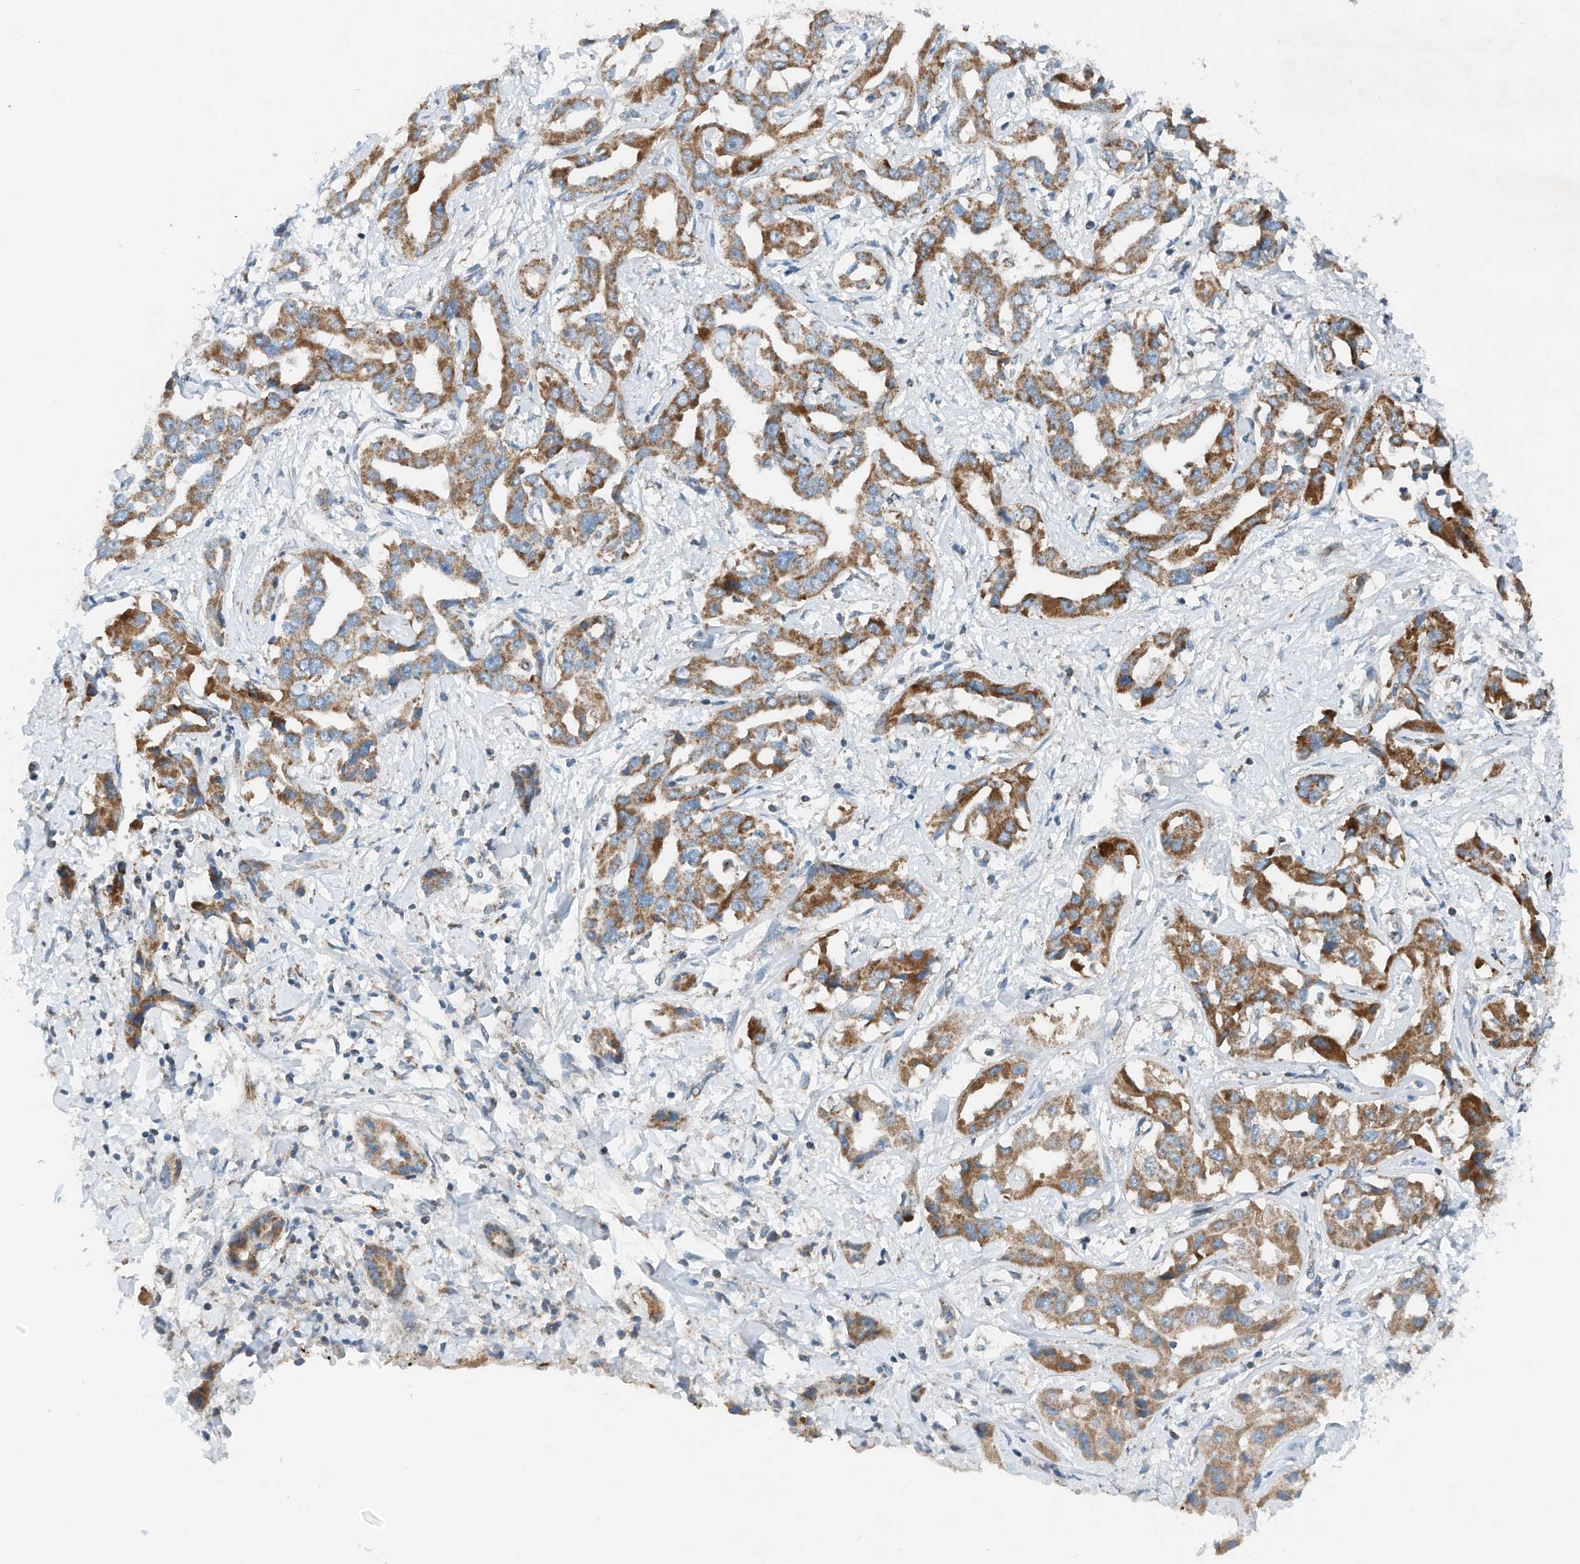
{"staining": {"intensity": "strong", "quantity": ">75%", "location": "cytoplasmic/membranous"}, "tissue": "liver cancer", "cell_type": "Tumor cells", "image_type": "cancer", "snomed": [{"axis": "morphology", "description": "Cholangiocarcinoma"}, {"axis": "topography", "description": "Liver"}], "caption": "Cholangiocarcinoma (liver) stained for a protein (brown) reveals strong cytoplasmic/membranous positive staining in about >75% of tumor cells.", "gene": "RMND1", "patient": {"sex": "male", "age": 59}}